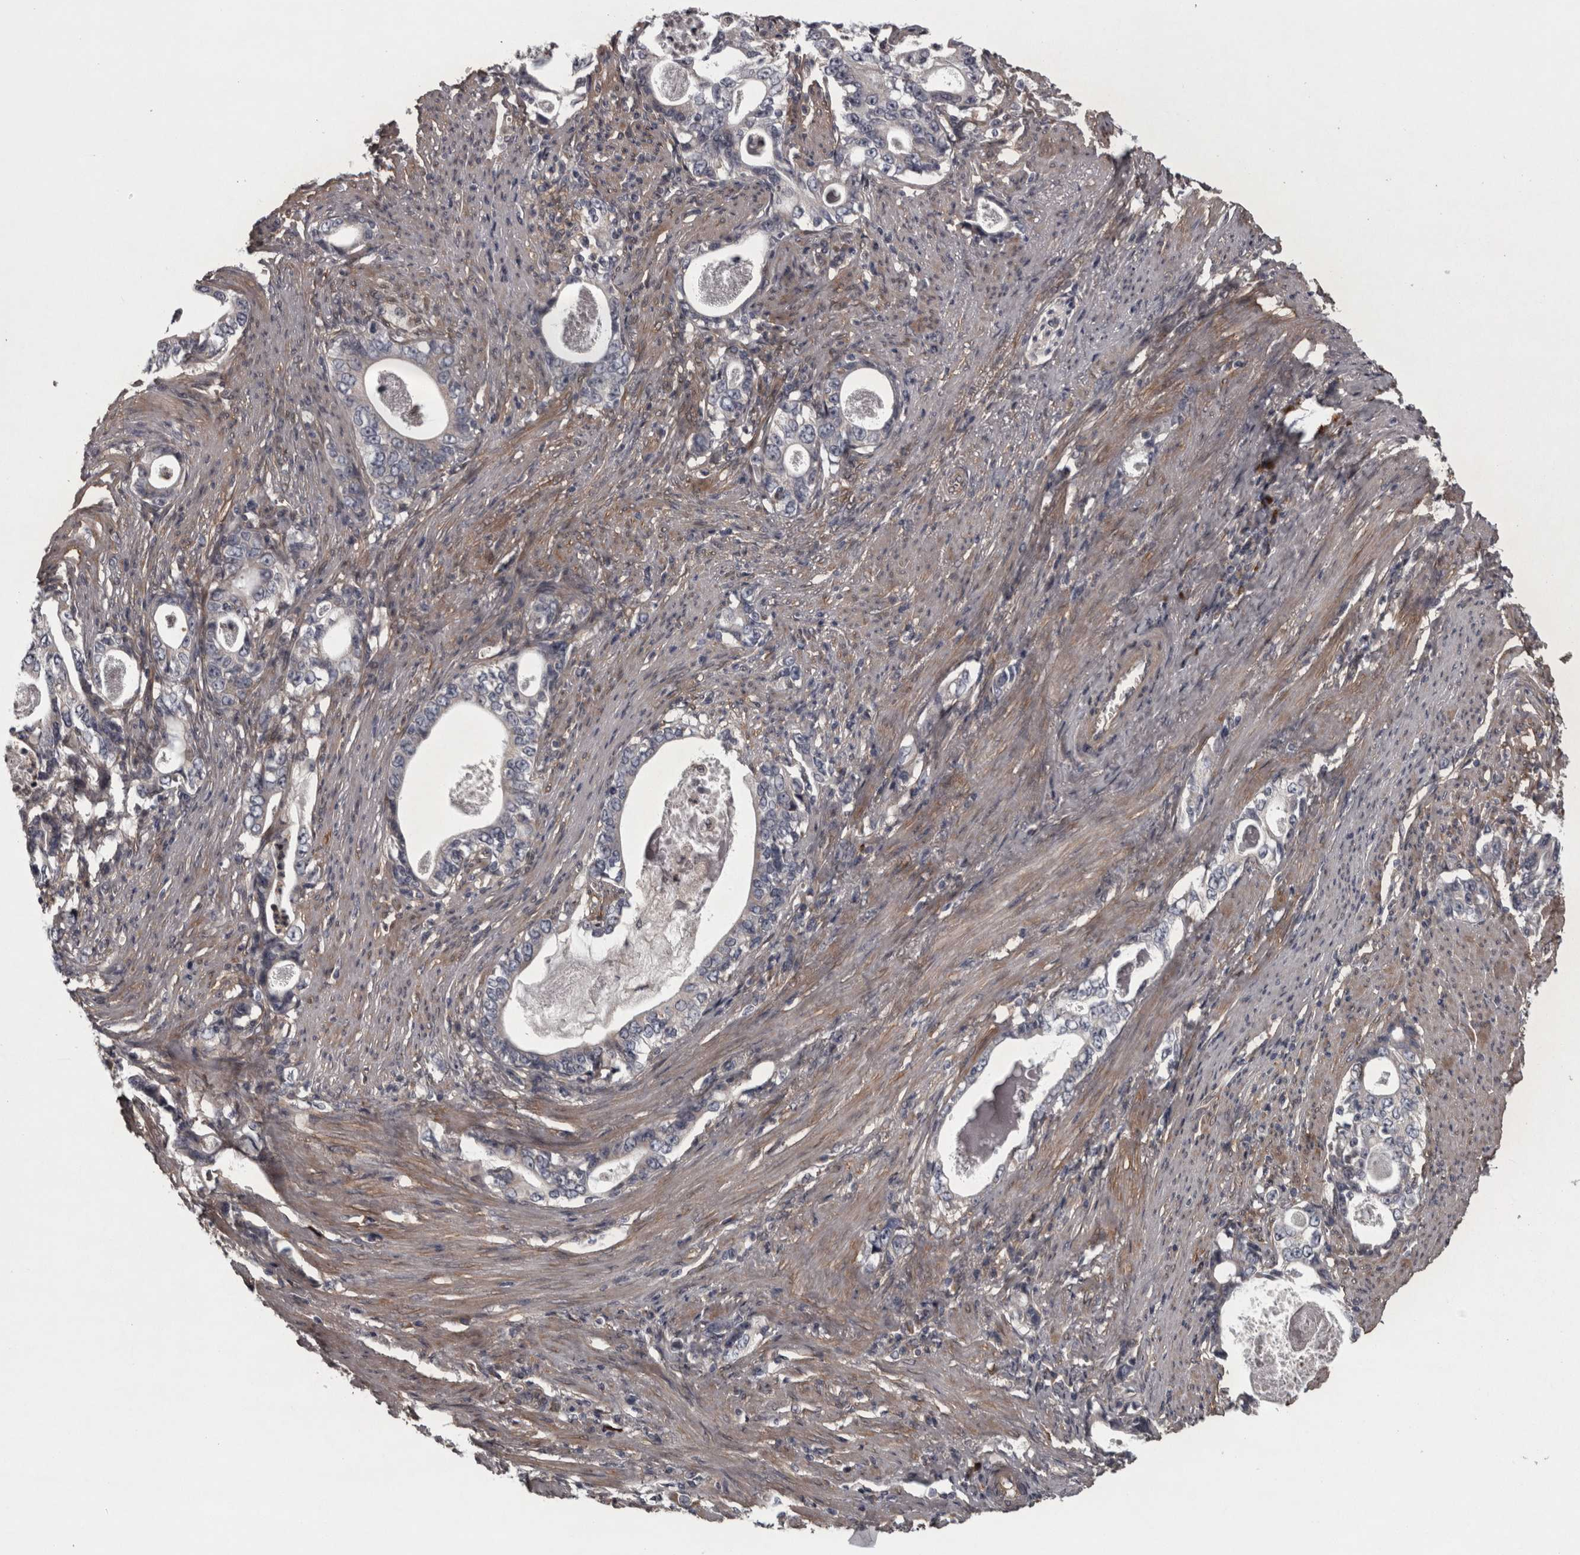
{"staining": {"intensity": "negative", "quantity": "none", "location": "none"}, "tissue": "stomach cancer", "cell_type": "Tumor cells", "image_type": "cancer", "snomed": [{"axis": "morphology", "description": "Adenocarcinoma, NOS"}, {"axis": "topography", "description": "Stomach, lower"}], "caption": "Human stomach cancer (adenocarcinoma) stained for a protein using immunohistochemistry displays no positivity in tumor cells.", "gene": "RSU1", "patient": {"sex": "female", "age": 72}}